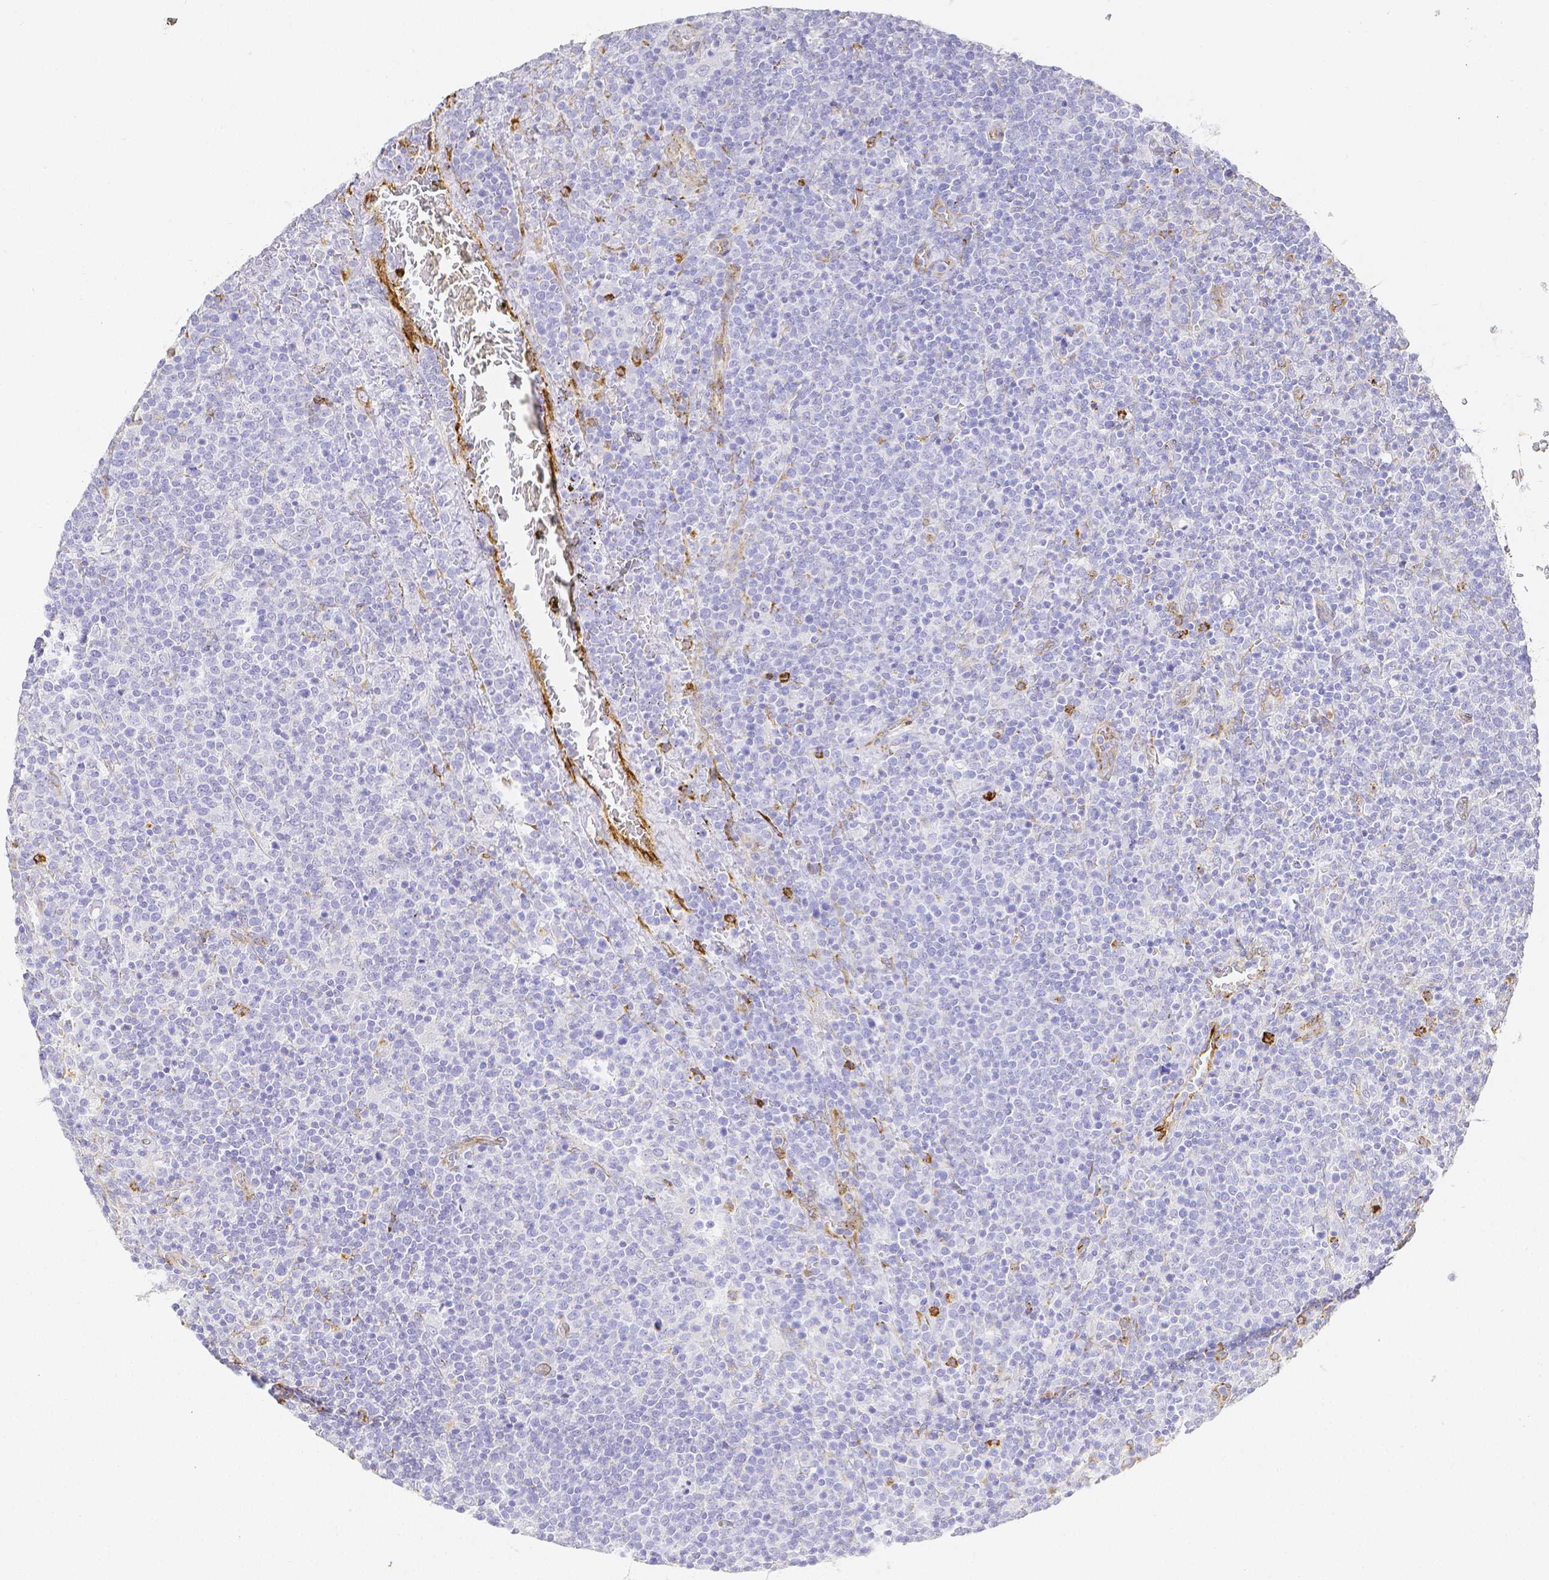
{"staining": {"intensity": "negative", "quantity": "none", "location": "none"}, "tissue": "lymphoma", "cell_type": "Tumor cells", "image_type": "cancer", "snomed": [{"axis": "morphology", "description": "Malignant lymphoma, non-Hodgkin's type, High grade"}, {"axis": "topography", "description": "Lymph node"}], "caption": "DAB (3,3'-diaminobenzidine) immunohistochemical staining of human lymphoma displays no significant staining in tumor cells.", "gene": "SMURF1", "patient": {"sex": "male", "age": 61}}